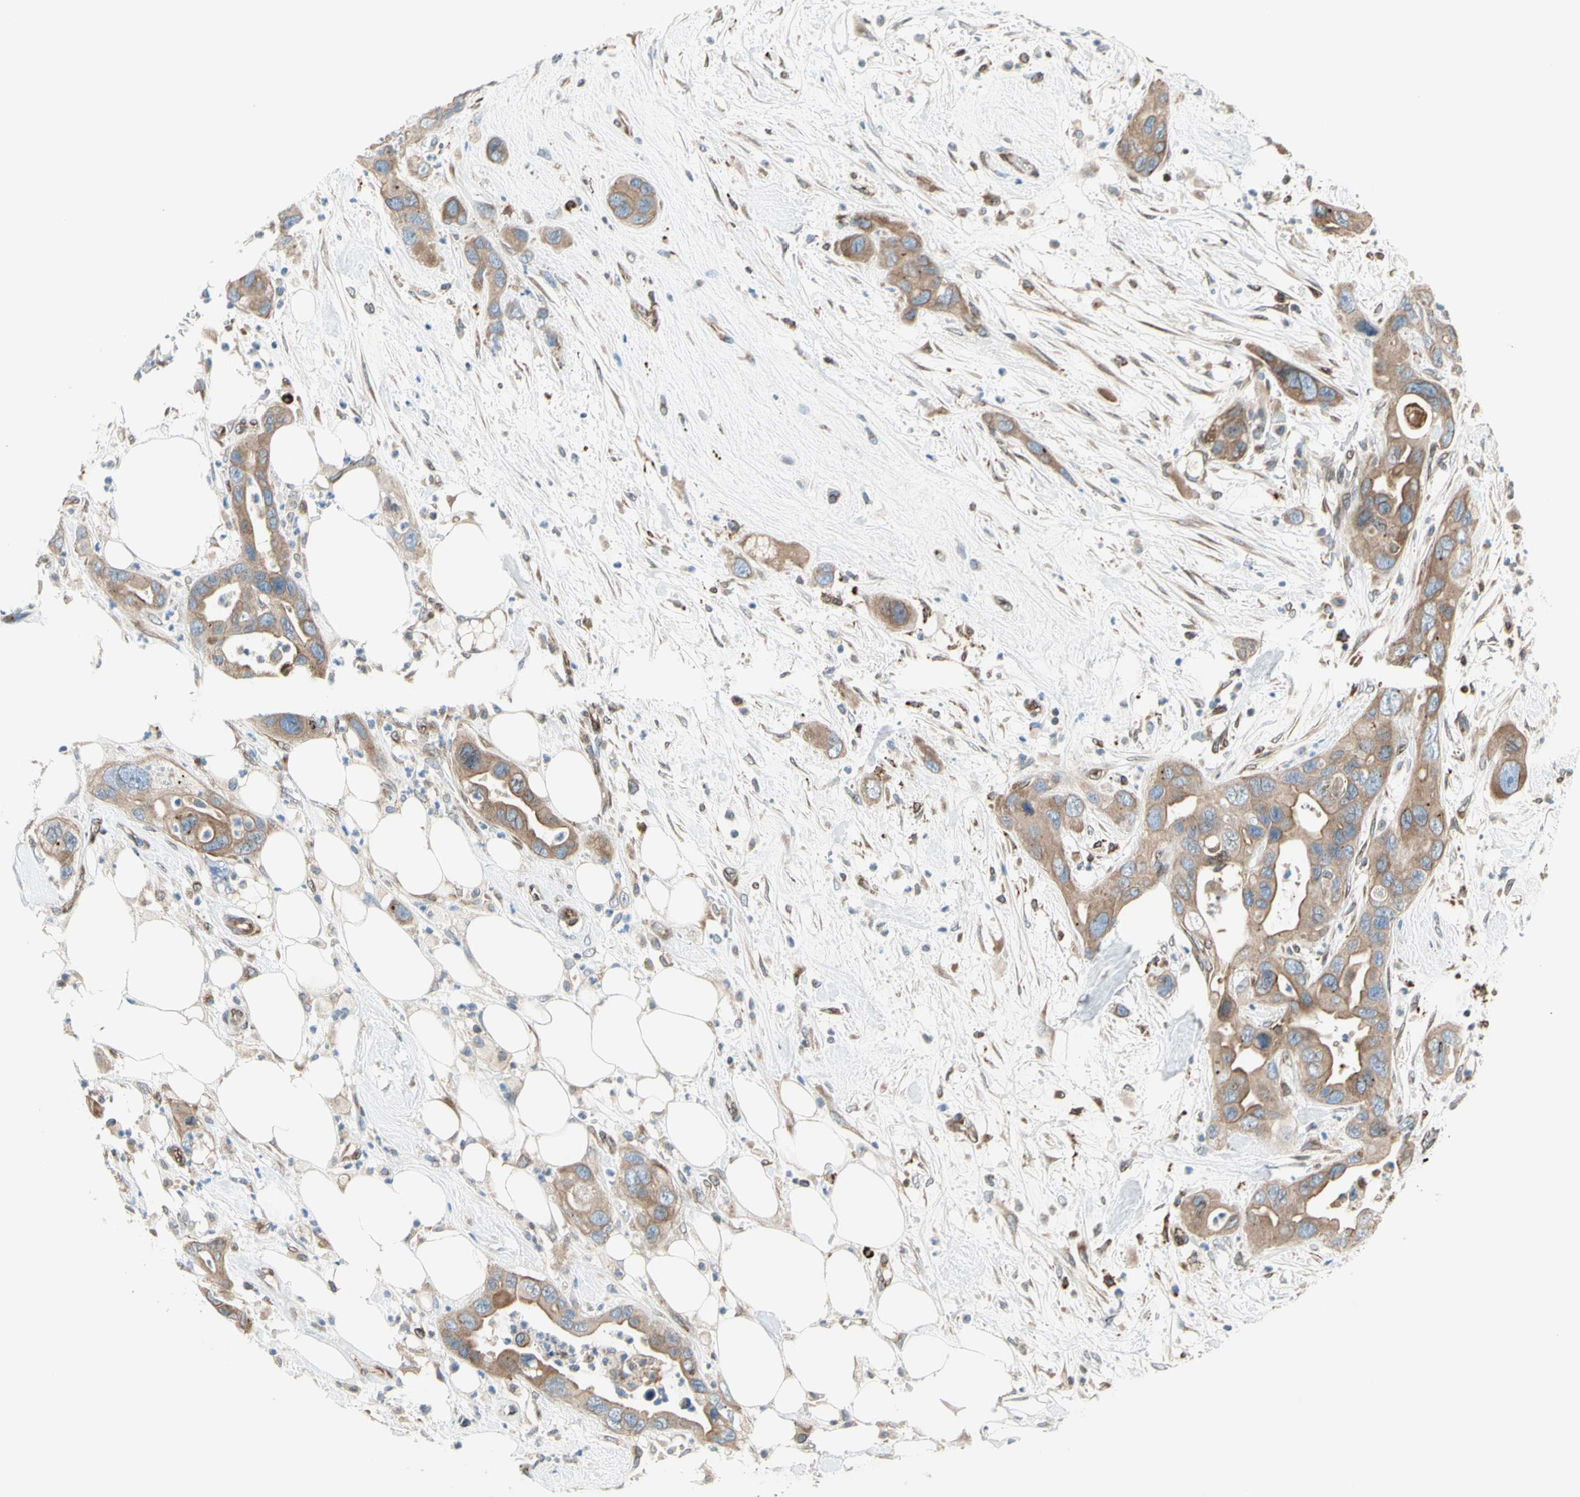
{"staining": {"intensity": "moderate", "quantity": ">75%", "location": "cytoplasmic/membranous"}, "tissue": "pancreatic cancer", "cell_type": "Tumor cells", "image_type": "cancer", "snomed": [{"axis": "morphology", "description": "Adenocarcinoma, NOS"}, {"axis": "topography", "description": "Pancreas"}], "caption": "Immunohistochemical staining of human adenocarcinoma (pancreatic) displays medium levels of moderate cytoplasmic/membranous protein expression in about >75% of tumor cells.", "gene": "TRAF2", "patient": {"sex": "female", "age": 71}}